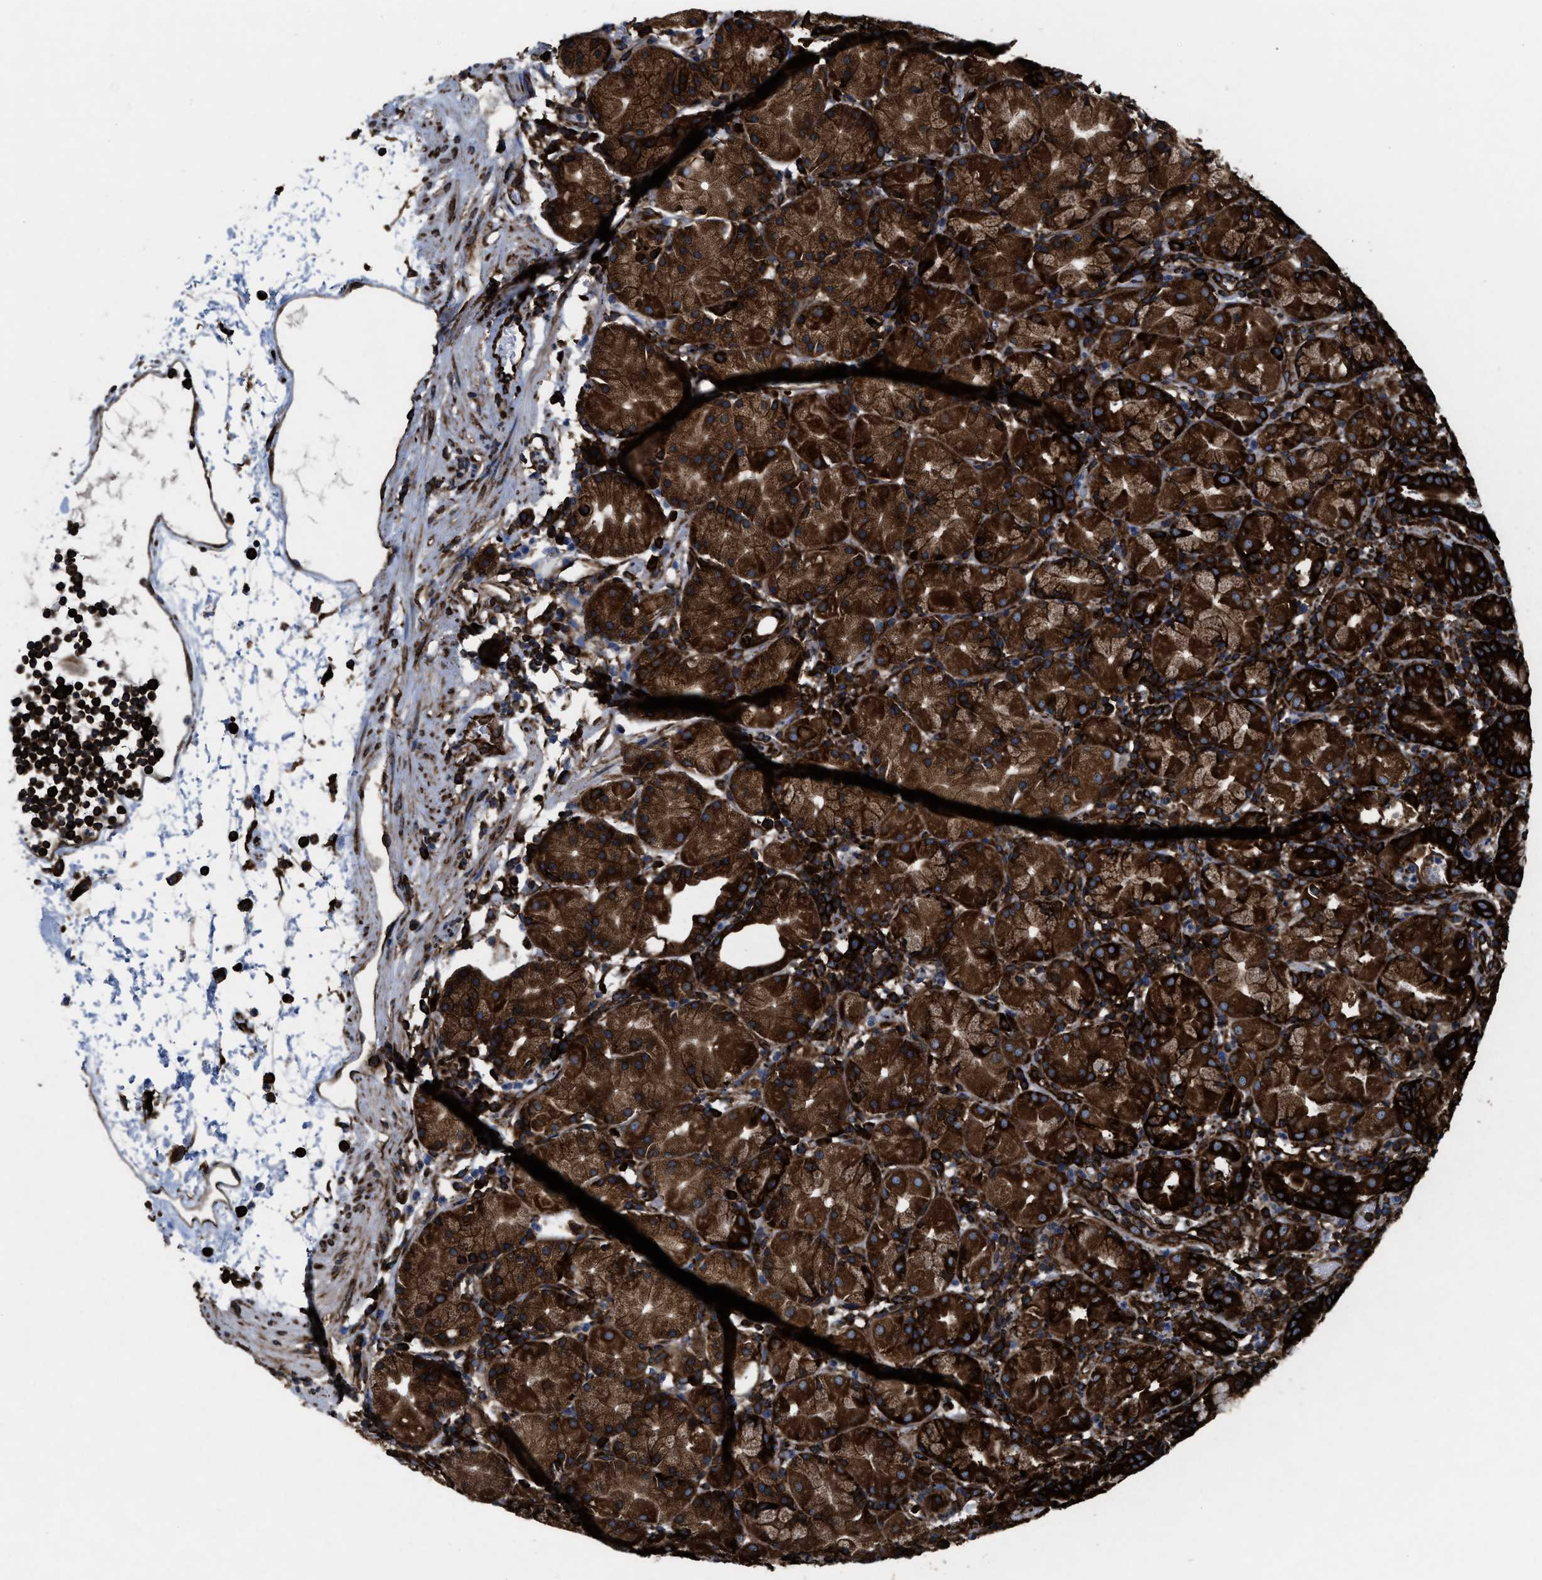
{"staining": {"intensity": "strong", "quantity": "25%-75%", "location": "cytoplasmic/membranous"}, "tissue": "stomach", "cell_type": "Glandular cells", "image_type": "normal", "snomed": [{"axis": "morphology", "description": "Normal tissue, NOS"}, {"axis": "topography", "description": "Stomach"}, {"axis": "topography", "description": "Stomach, lower"}], "caption": "Strong cytoplasmic/membranous staining is appreciated in about 25%-75% of glandular cells in normal stomach.", "gene": "CAPRIN1", "patient": {"sex": "female", "age": 75}}